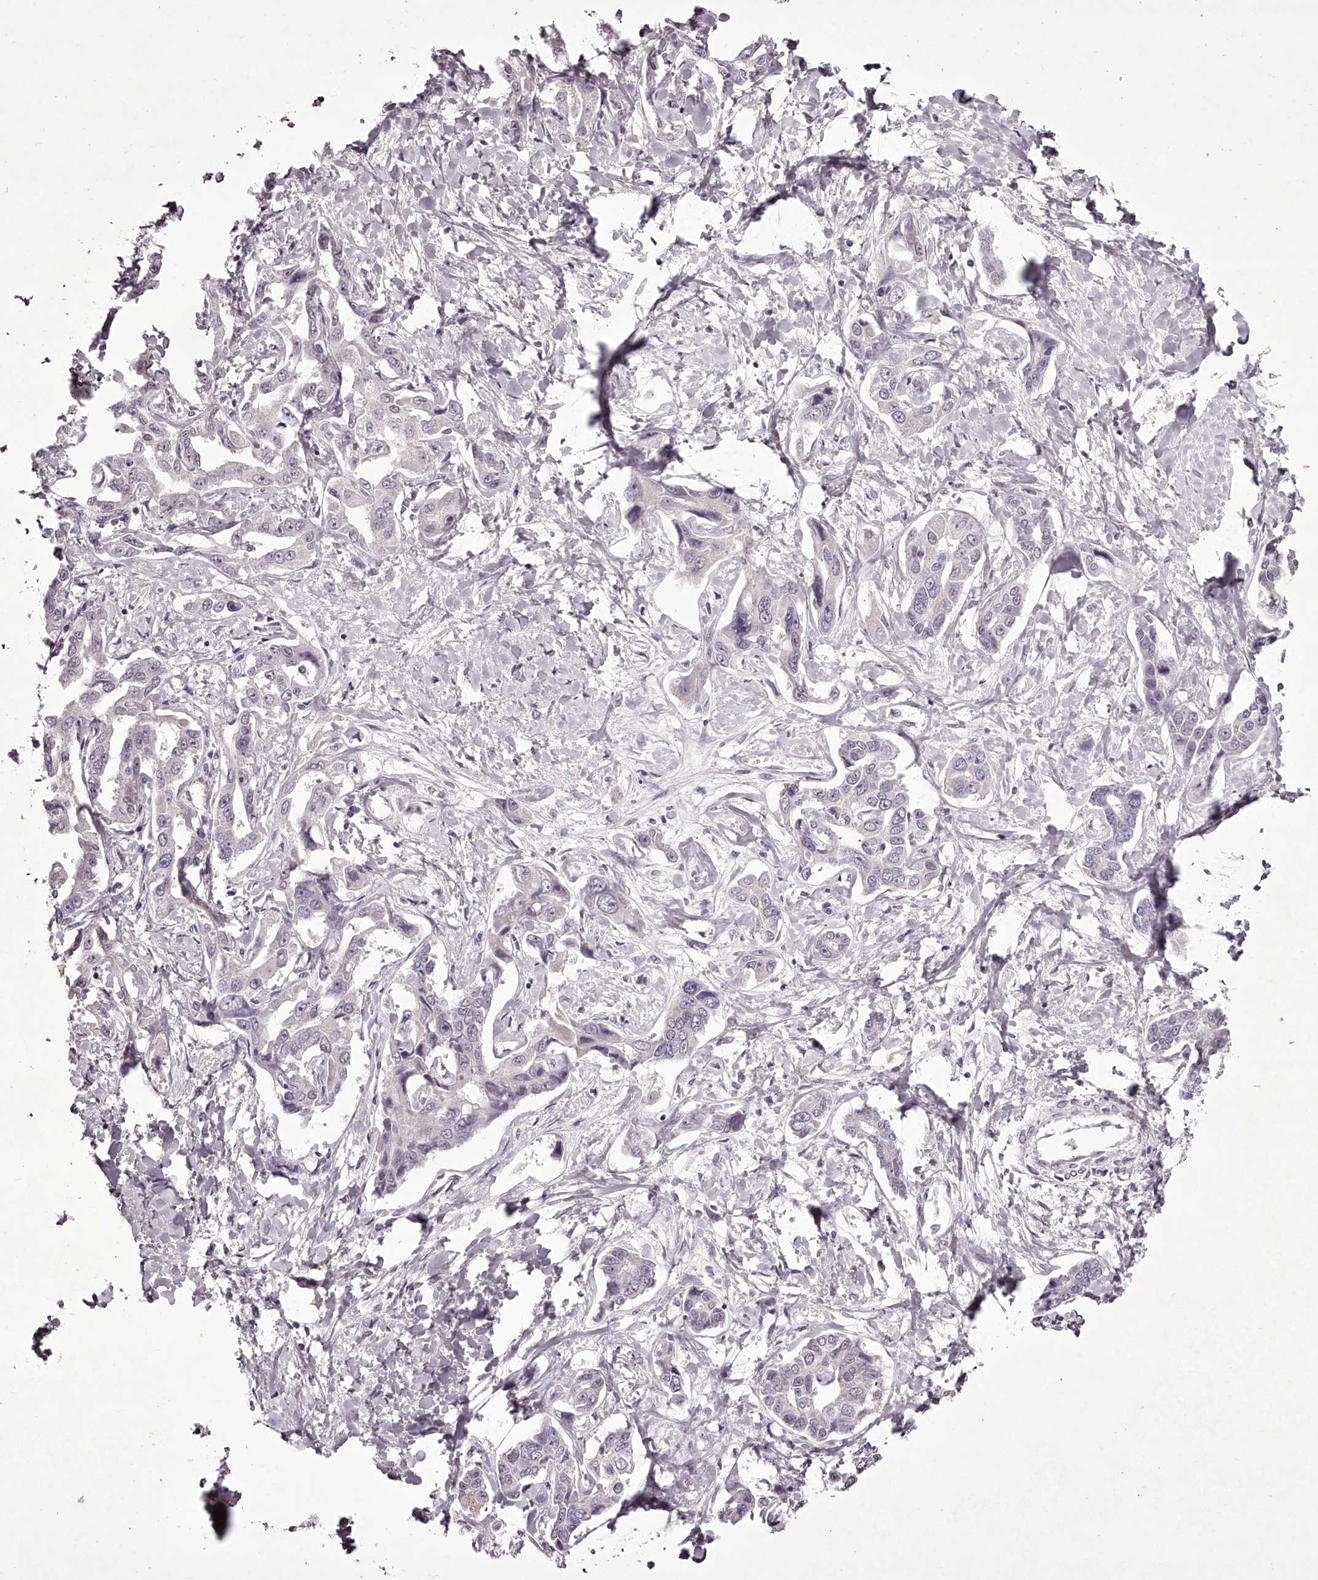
{"staining": {"intensity": "negative", "quantity": "none", "location": "none"}, "tissue": "liver cancer", "cell_type": "Tumor cells", "image_type": "cancer", "snomed": [{"axis": "morphology", "description": "Cholangiocarcinoma"}, {"axis": "topography", "description": "Liver"}], "caption": "Tumor cells are negative for brown protein staining in liver cholangiocarcinoma. (Stains: DAB (3,3'-diaminobenzidine) immunohistochemistry with hematoxylin counter stain, Microscopy: brightfield microscopy at high magnification).", "gene": "C1orf56", "patient": {"sex": "male", "age": 59}}